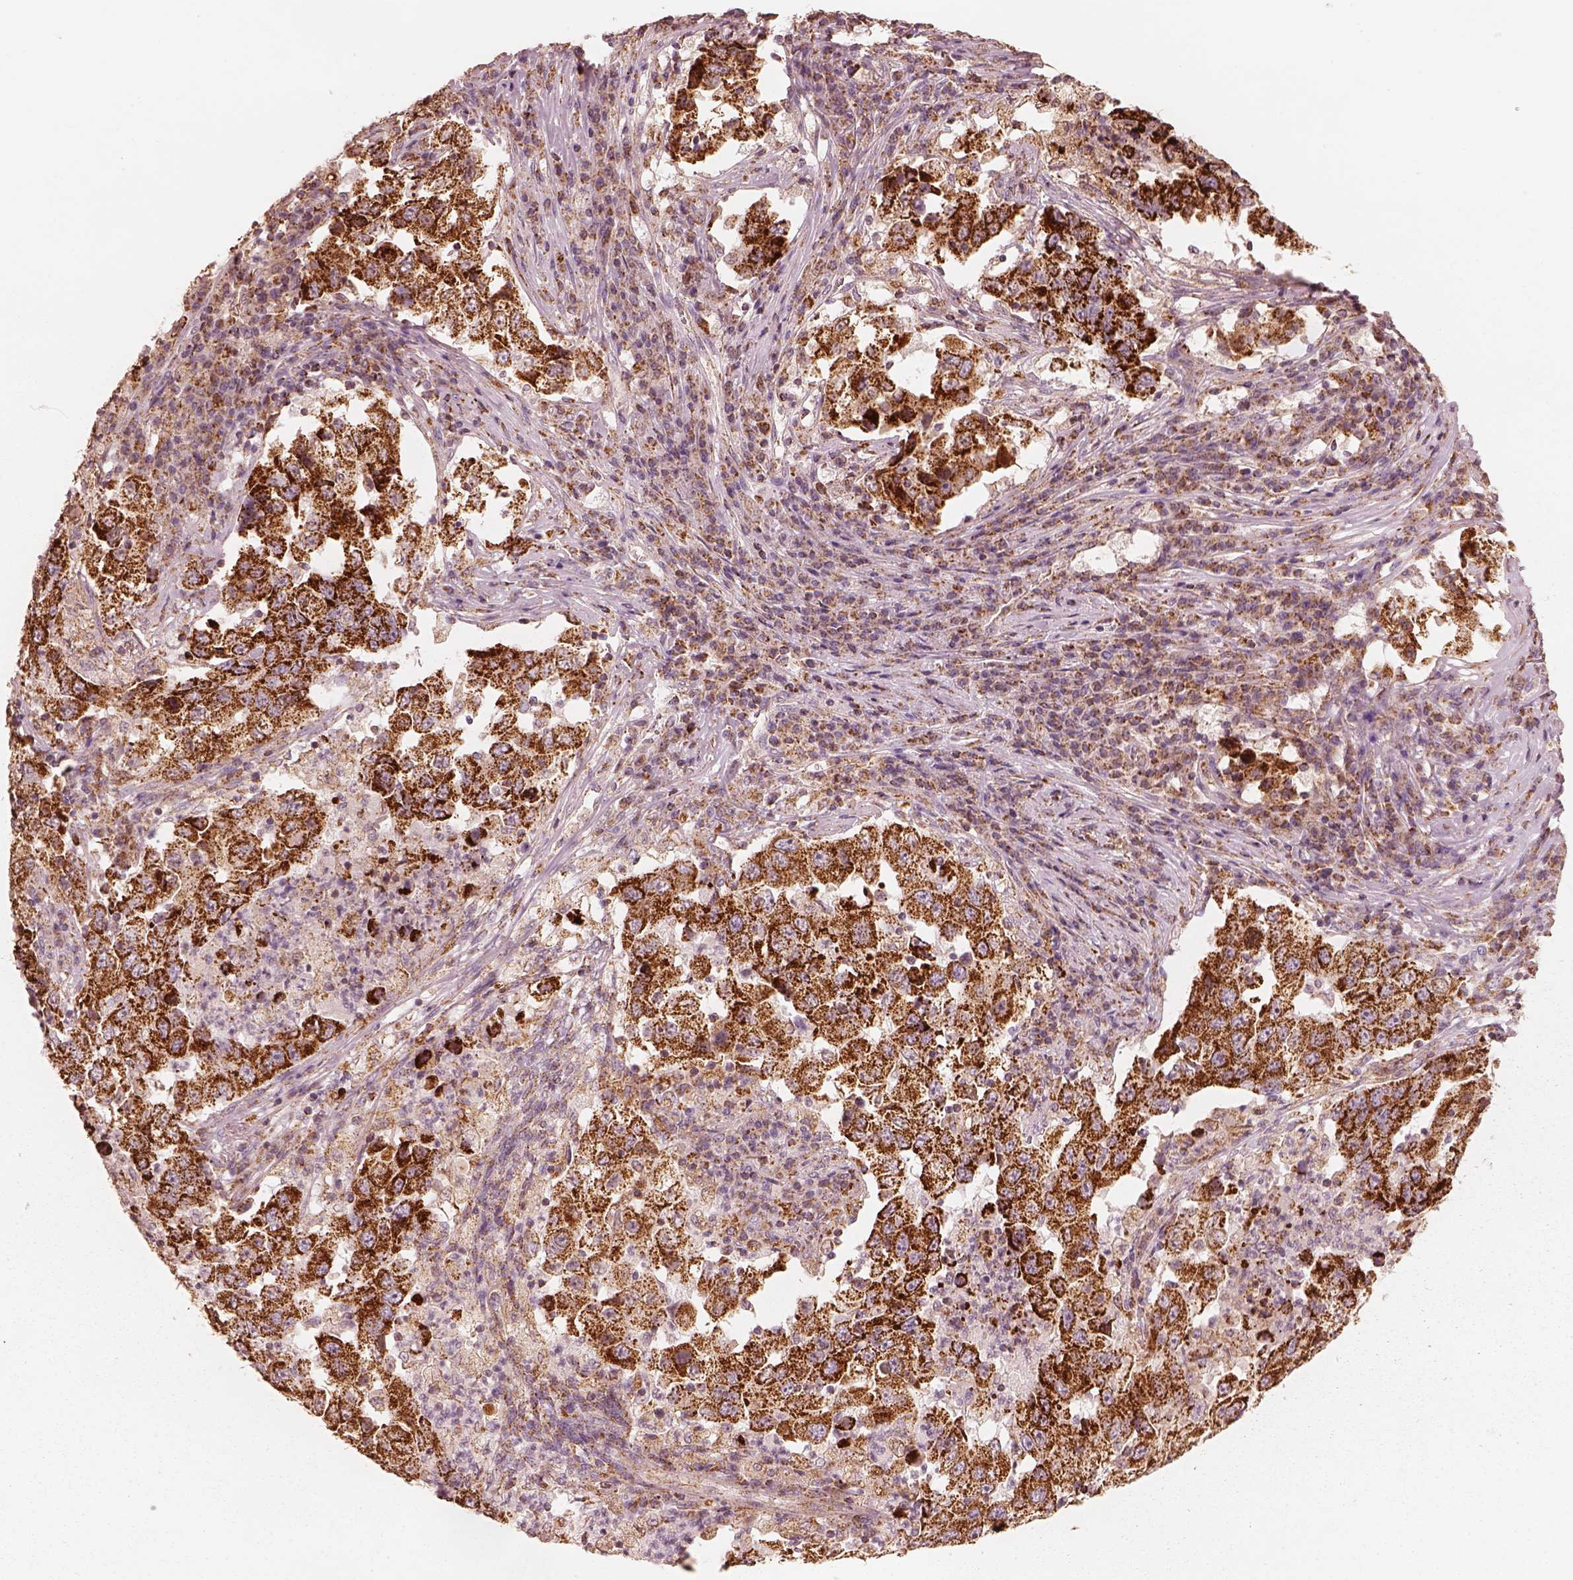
{"staining": {"intensity": "strong", "quantity": ">75%", "location": "cytoplasmic/membranous"}, "tissue": "lung cancer", "cell_type": "Tumor cells", "image_type": "cancer", "snomed": [{"axis": "morphology", "description": "Adenocarcinoma, NOS"}, {"axis": "topography", "description": "Lung"}], "caption": "A brown stain highlights strong cytoplasmic/membranous staining of a protein in human lung adenocarcinoma tumor cells.", "gene": "ENTPD6", "patient": {"sex": "male", "age": 73}}